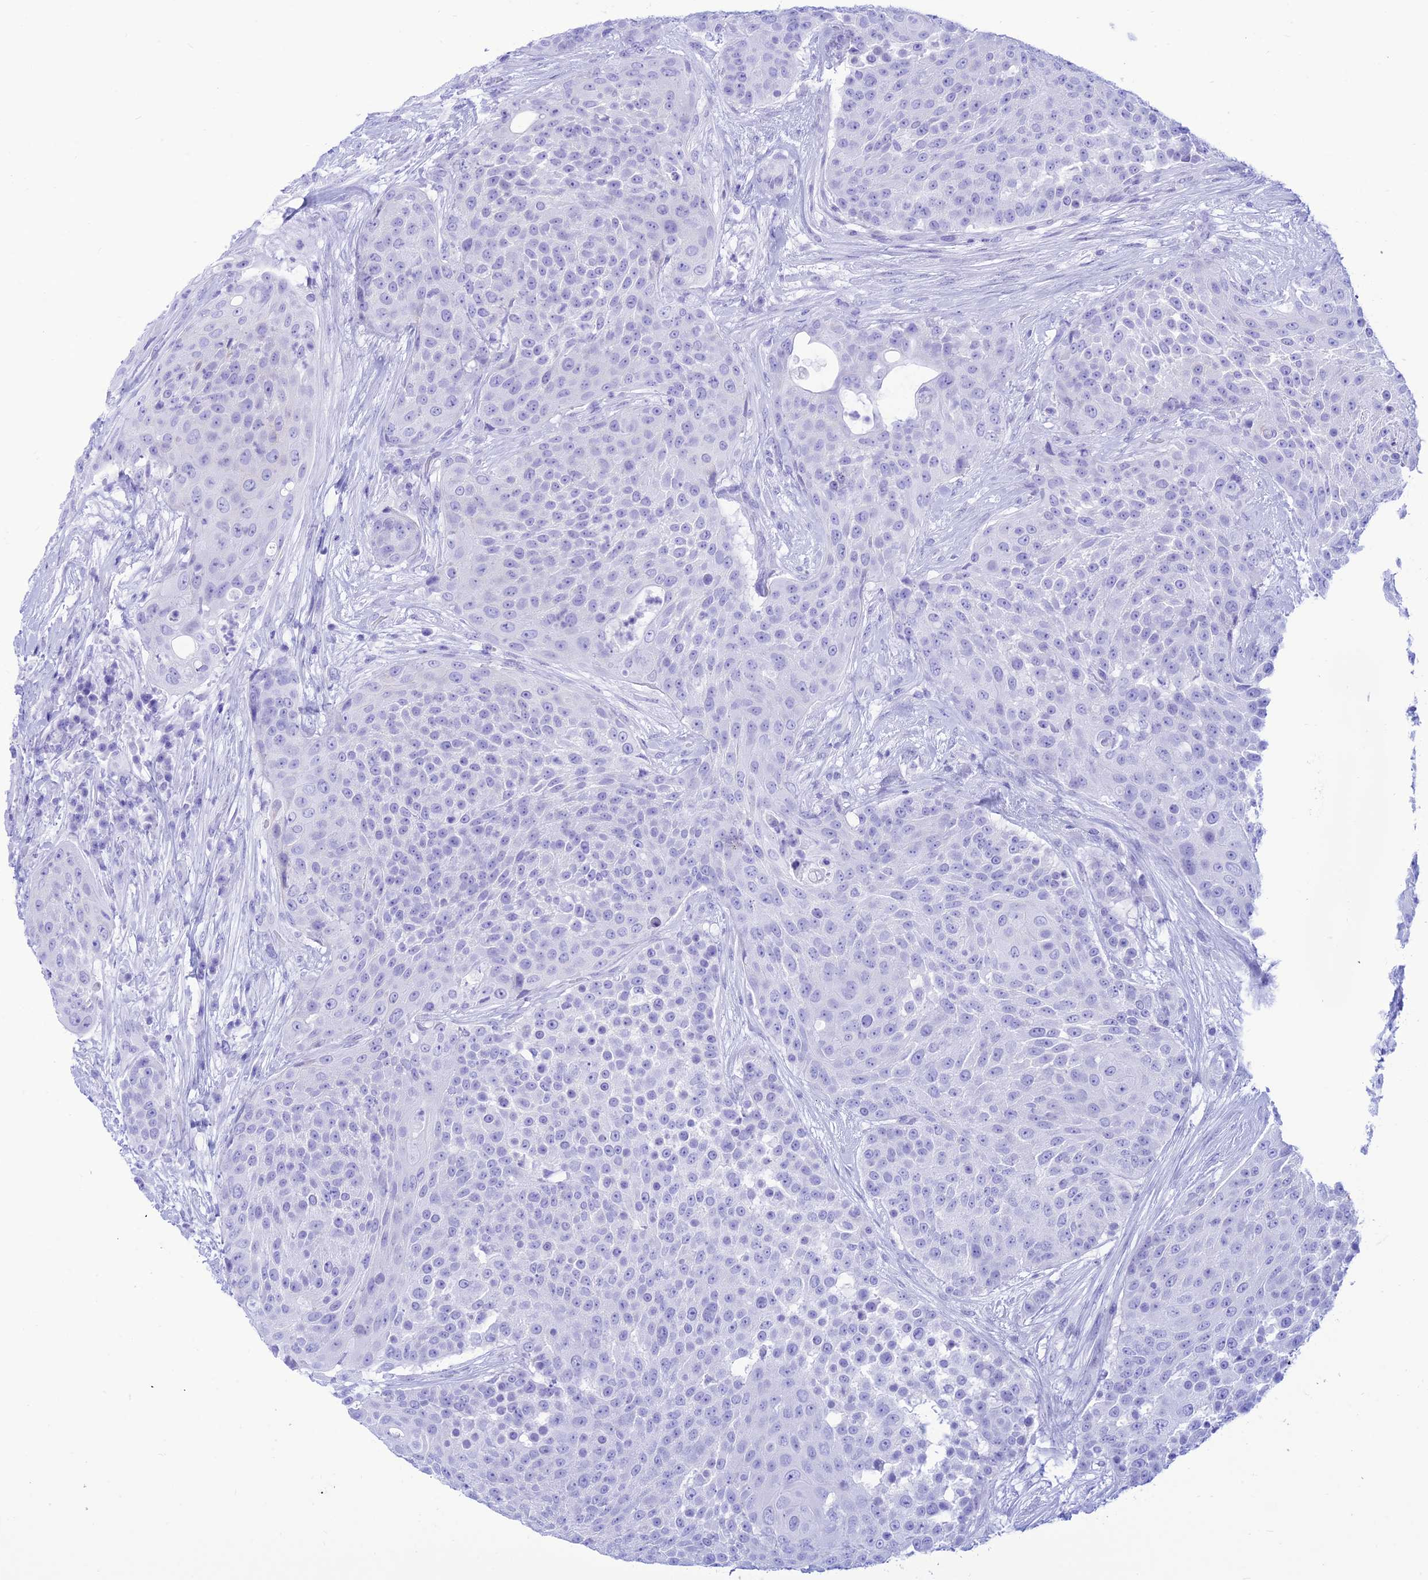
{"staining": {"intensity": "negative", "quantity": "none", "location": "none"}, "tissue": "urothelial cancer", "cell_type": "Tumor cells", "image_type": "cancer", "snomed": [{"axis": "morphology", "description": "Urothelial carcinoma, High grade"}, {"axis": "topography", "description": "Urinary bladder"}], "caption": "Immunohistochemistry (IHC) histopathology image of urothelial cancer stained for a protein (brown), which displays no expression in tumor cells. (Stains: DAB immunohistochemistry (IHC) with hematoxylin counter stain, Microscopy: brightfield microscopy at high magnification).", "gene": "PRNP", "patient": {"sex": "female", "age": 63}}